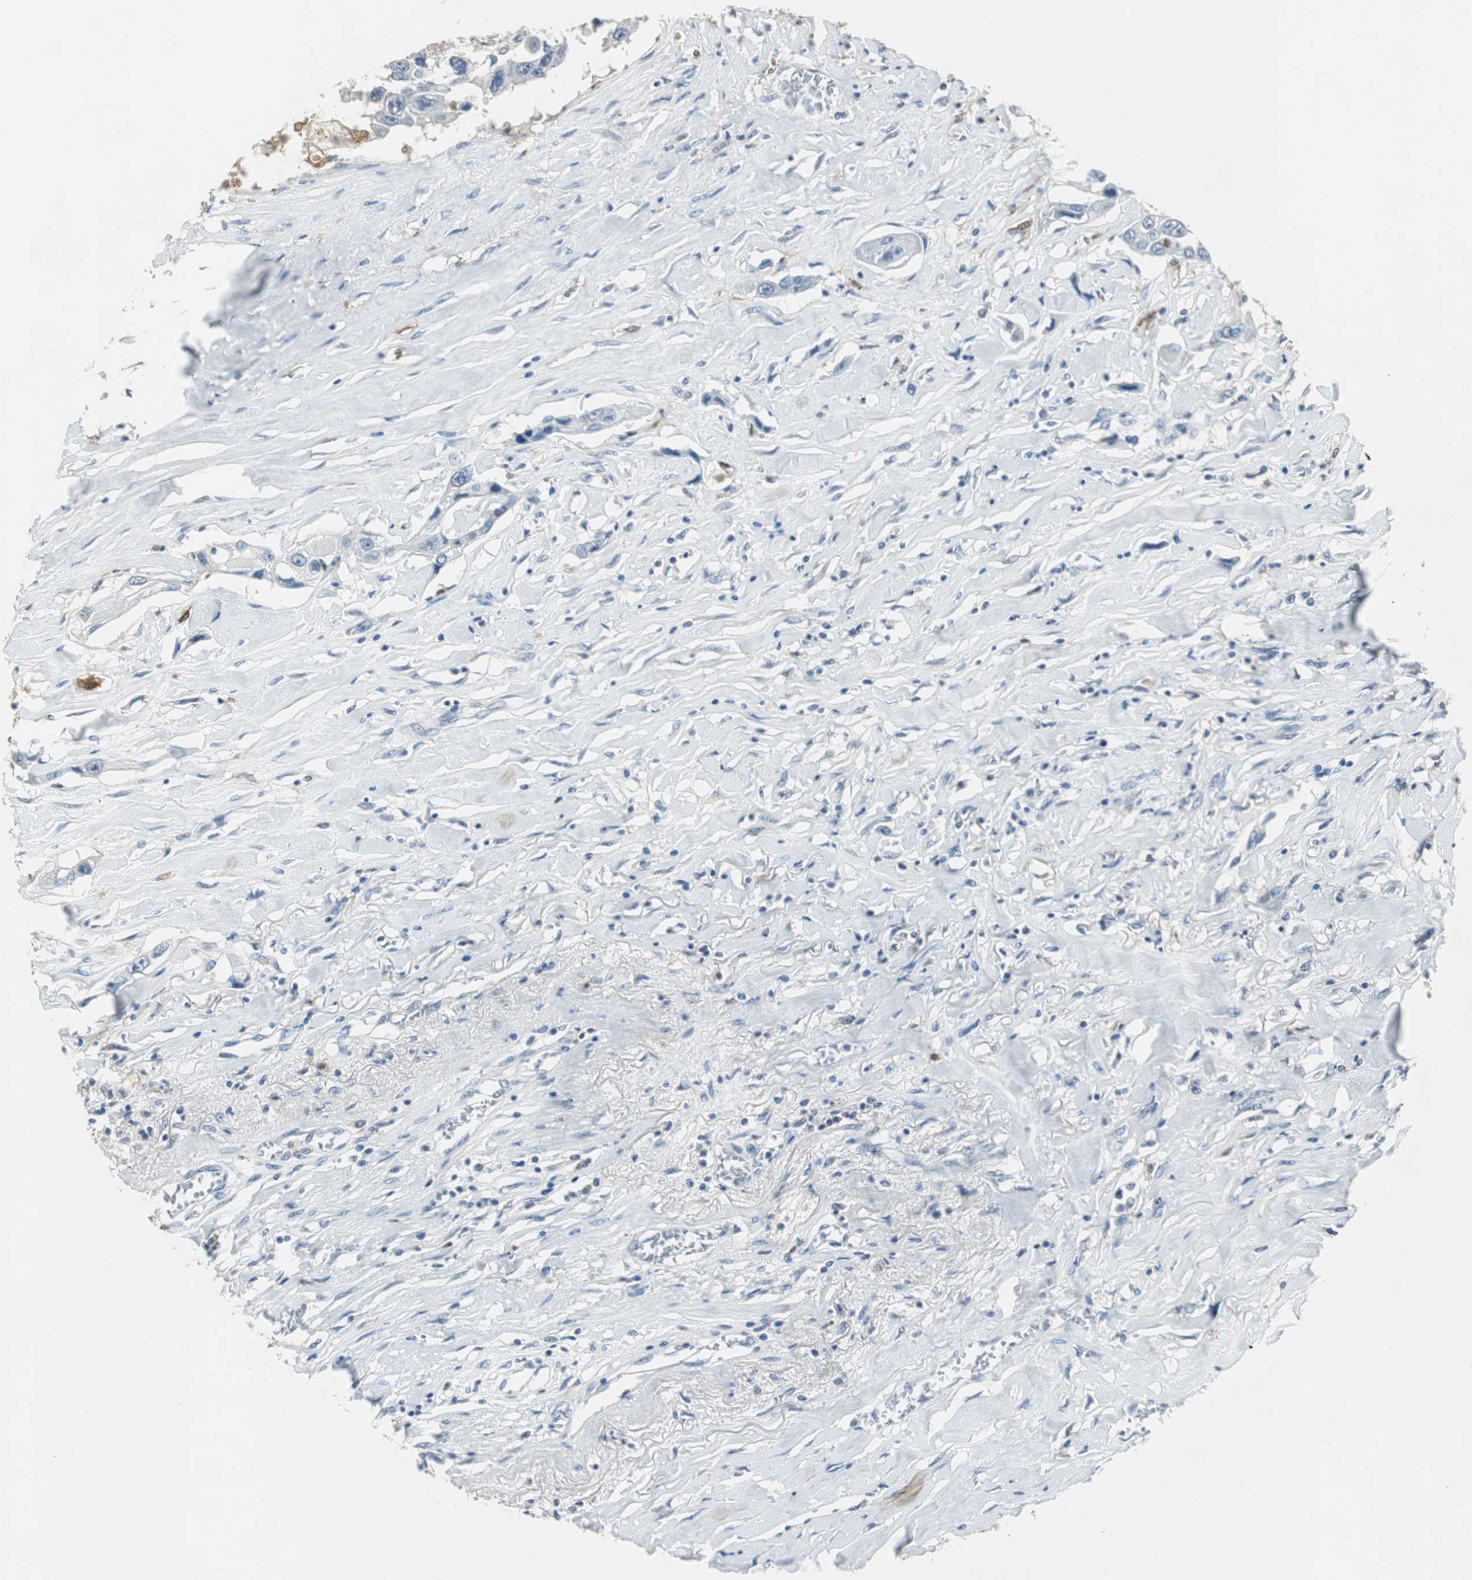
{"staining": {"intensity": "negative", "quantity": "none", "location": "none"}, "tissue": "lung cancer", "cell_type": "Tumor cells", "image_type": "cancer", "snomed": [{"axis": "morphology", "description": "Squamous cell carcinoma, NOS"}, {"axis": "topography", "description": "Lung"}], "caption": "Tumor cells show no significant protein staining in lung squamous cell carcinoma.", "gene": "MSTO1", "patient": {"sex": "male", "age": 71}}